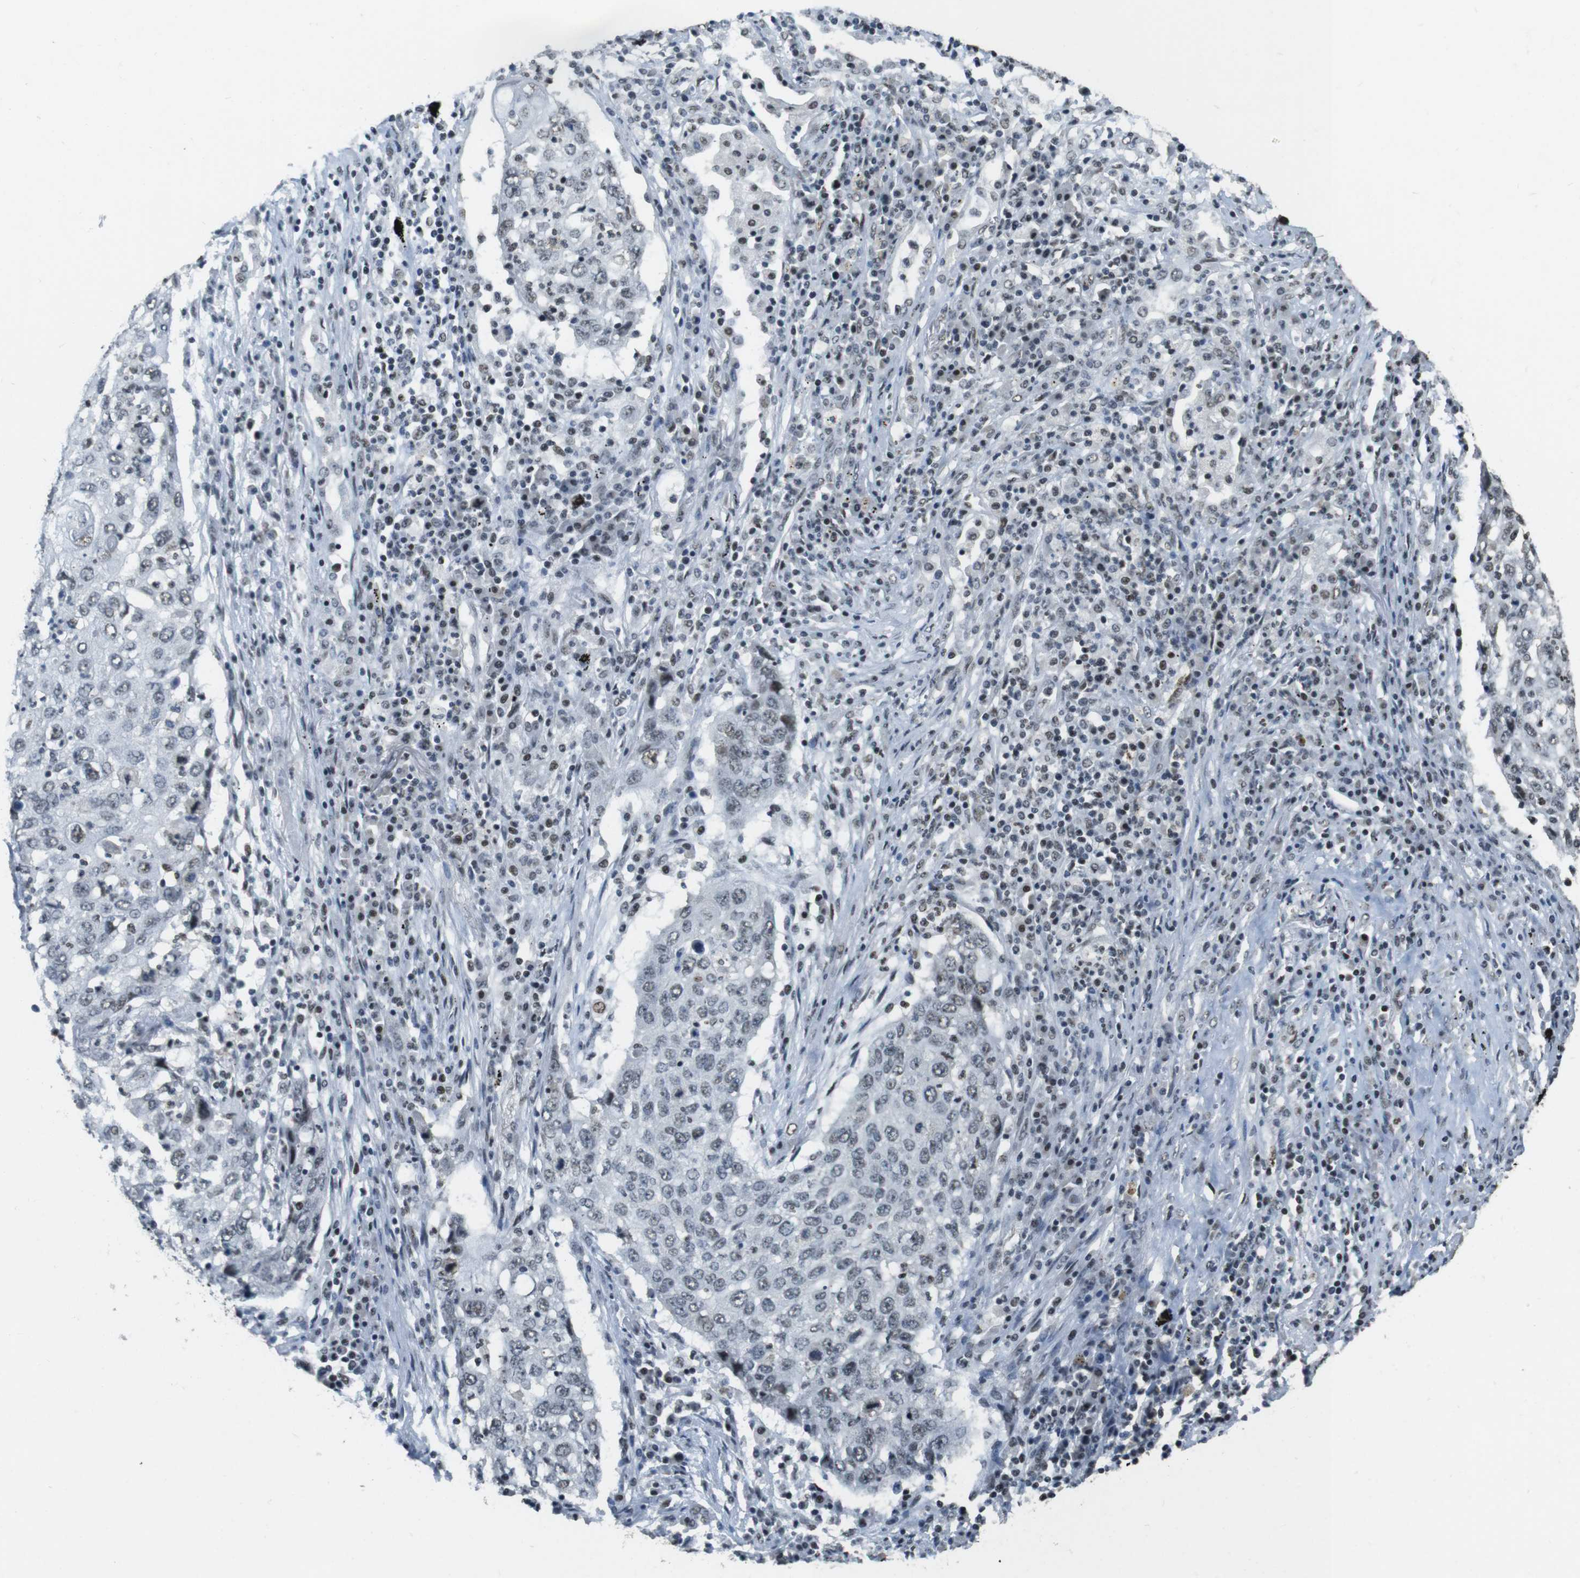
{"staining": {"intensity": "negative", "quantity": "none", "location": "none"}, "tissue": "lung cancer", "cell_type": "Tumor cells", "image_type": "cancer", "snomed": [{"axis": "morphology", "description": "Squamous cell carcinoma, NOS"}, {"axis": "topography", "description": "Lung"}], "caption": "IHC image of neoplastic tissue: human lung cancer stained with DAB (3,3'-diaminobenzidine) displays no significant protein staining in tumor cells. The staining was performed using DAB to visualize the protein expression in brown, while the nuclei were stained in blue with hematoxylin (Magnification: 20x).", "gene": "CSNK2B", "patient": {"sex": "female", "age": 63}}